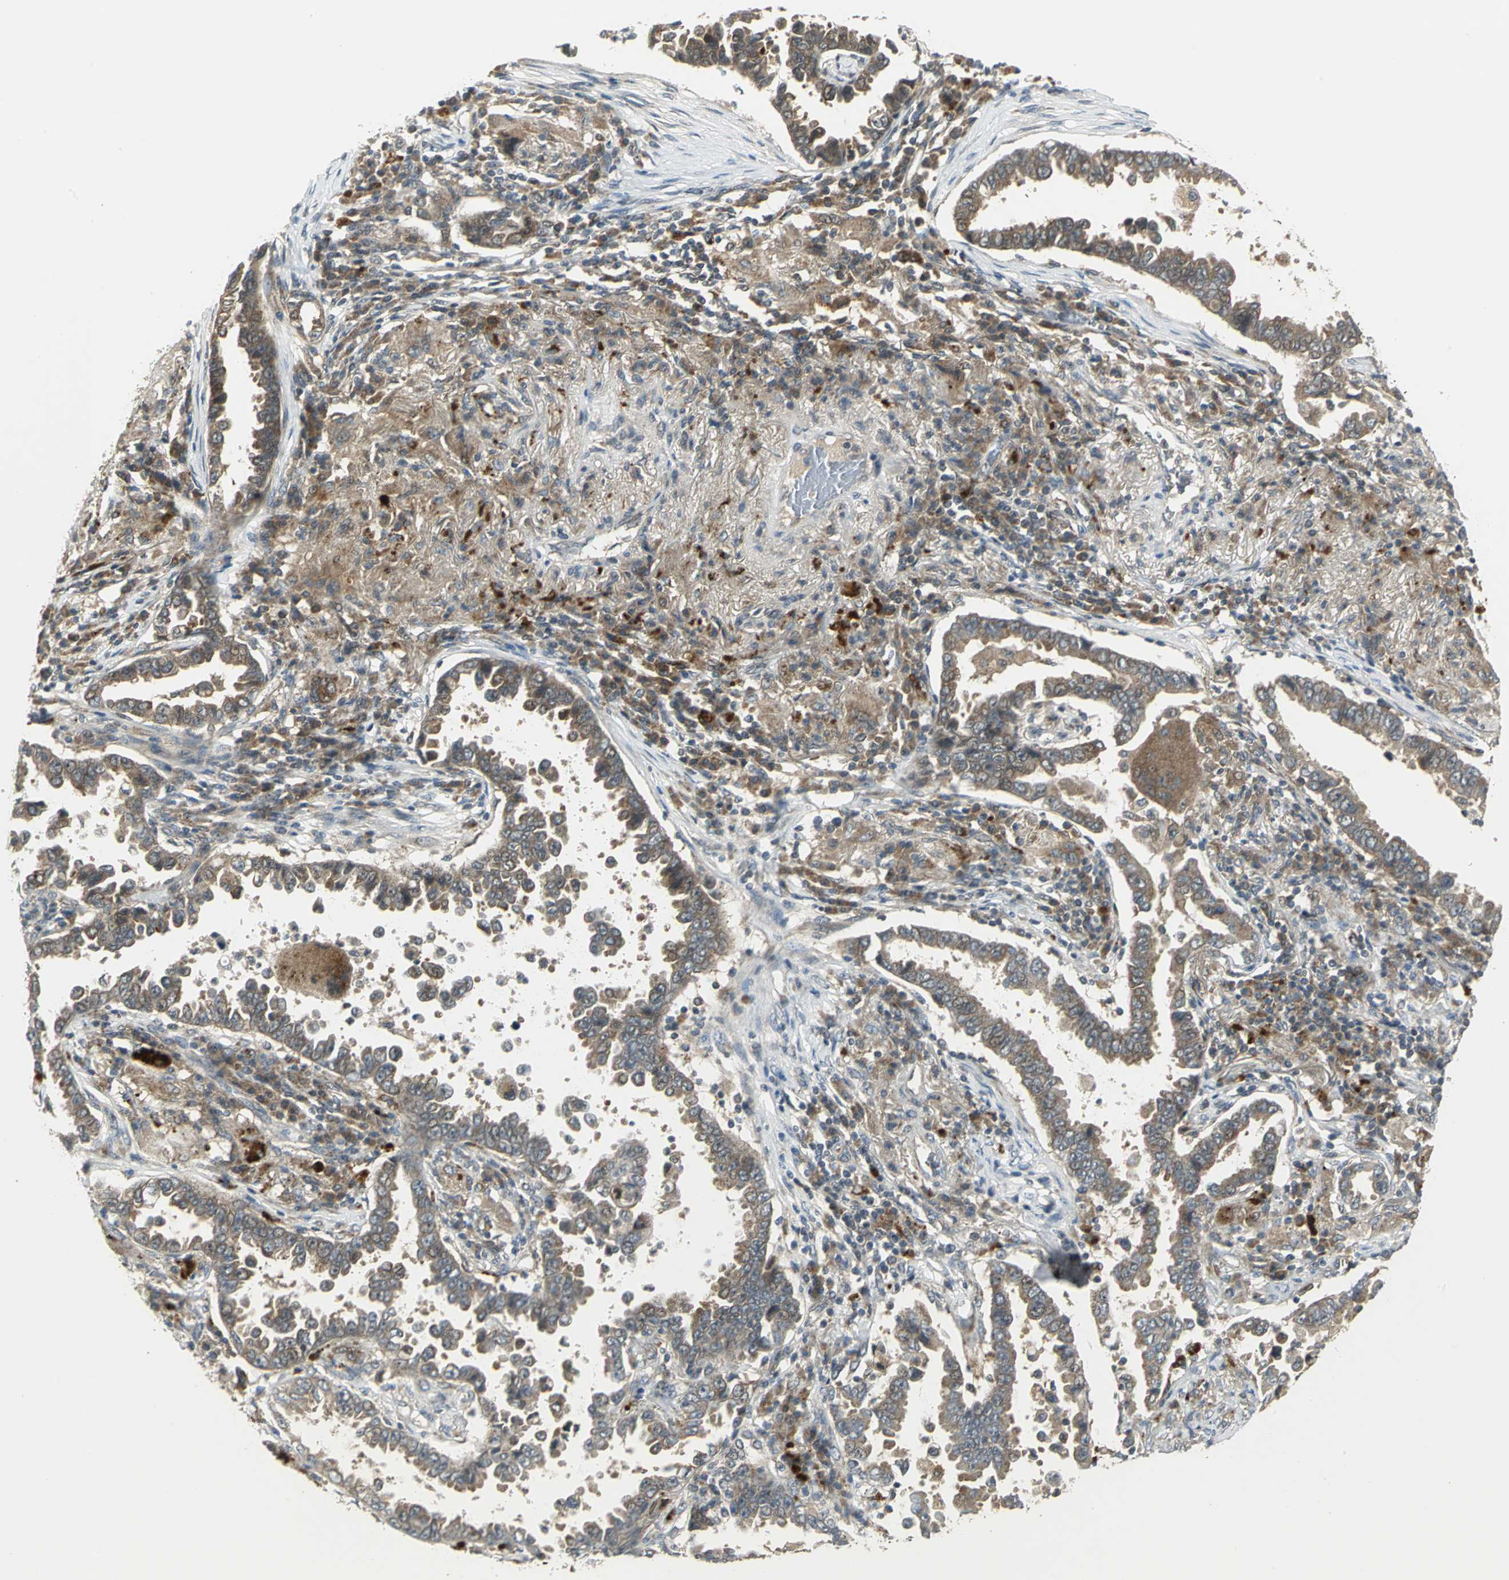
{"staining": {"intensity": "weak", "quantity": ">75%", "location": "cytoplasmic/membranous"}, "tissue": "lung cancer", "cell_type": "Tumor cells", "image_type": "cancer", "snomed": [{"axis": "morphology", "description": "Normal tissue, NOS"}, {"axis": "morphology", "description": "Inflammation, NOS"}, {"axis": "morphology", "description": "Adenocarcinoma, NOS"}, {"axis": "topography", "description": "Lung"}], "caption": "Approximately >75% of tumor cells in lung cancer (adenocarcinoma) demonstrate weak cytoplasmic/membranous protein staining as visualized by brown immunohistochemical staining.", "gene": "MAPK8IP3", "patient": {"sex": "female", "age": 64}}